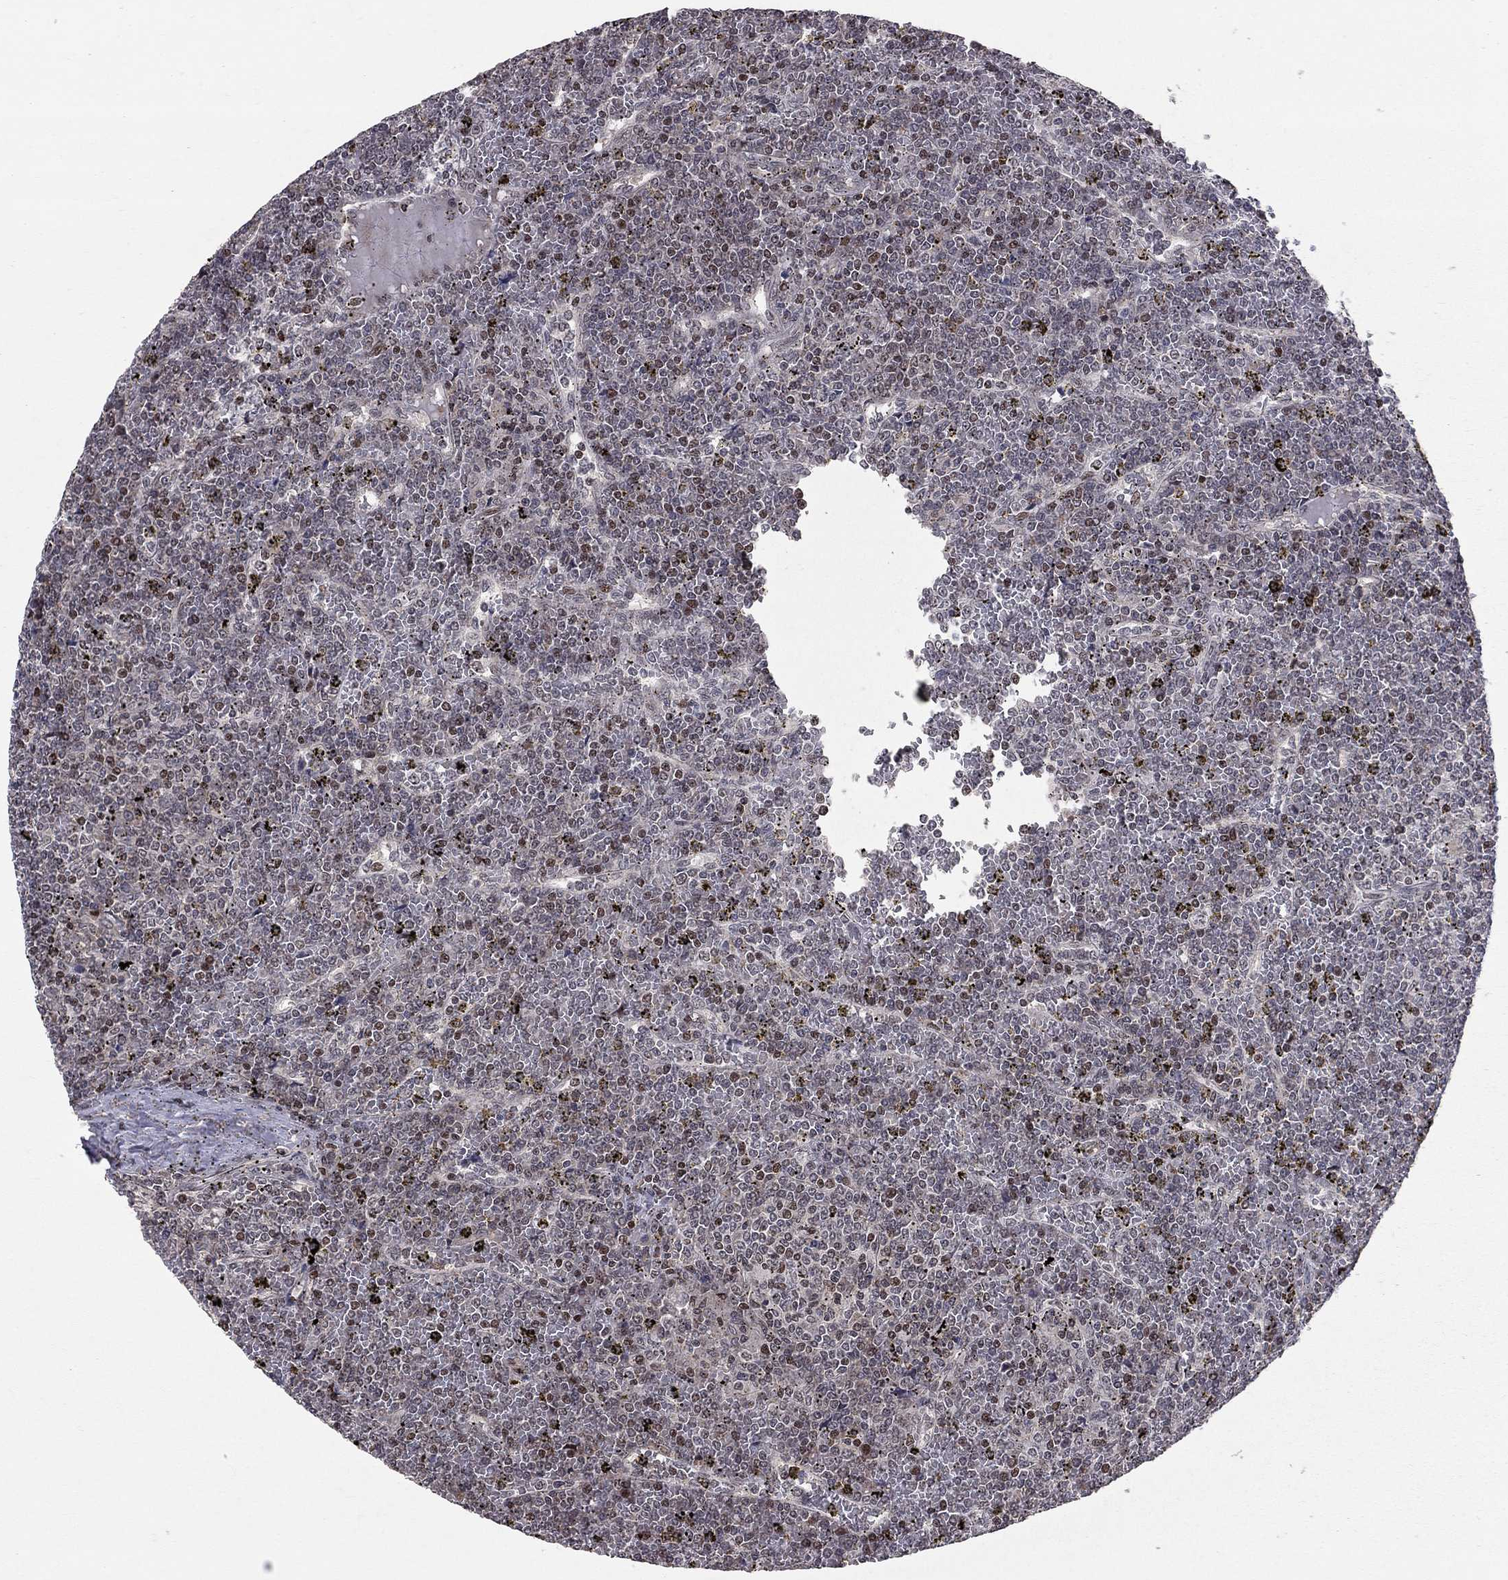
{"staining": {"intensity": "negative", "quantity": "none", "location": "none"}, "tissue": "lymphoma", "cell_type": "Tumor cells", "image_type": "cancer", "snomed": [{"axis": "morphology", "description": "Malignant lymphoma, non-Hodgkin's type, Low grade"}, {"axis": "topography", "description": "Spleen"}], "caption": "There is no significant staining in tumor cells of lymphoma. The staining is performed using DAB (3,3'-diaminobenzidine) brown chromogen with nuclei counter-stained in using hematoxylin.", "gene": "HDAC3", "patient": {"sex": "female", "age": 19}}